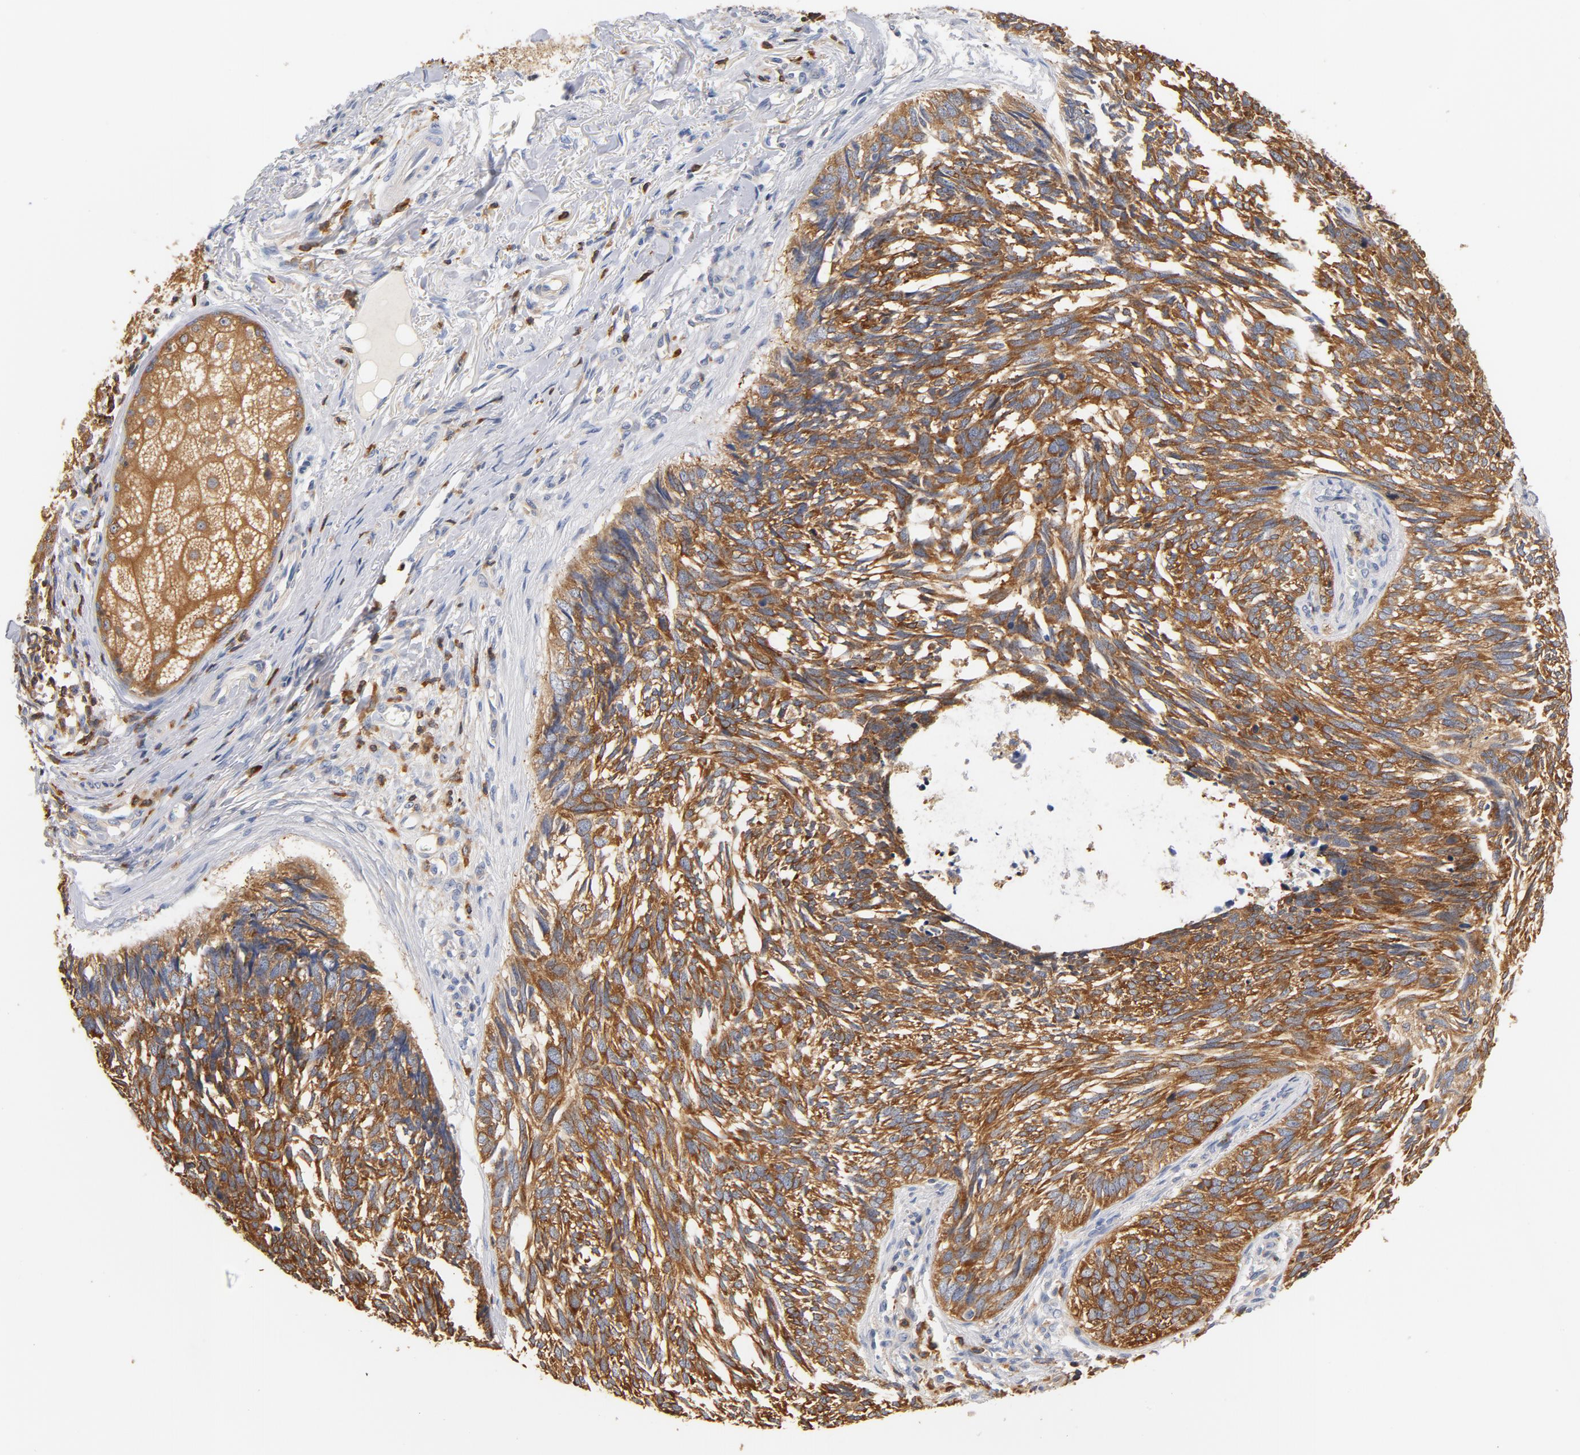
{"staining": {"intensity": "moderate", "quantity": ">75%", "location": "cytoplasmic/membranous"}, "tissue": "skin cancer", "cell_type": "Tumor cells", "image_type": "cancer", "snomed": [{"axis": "morphology", "description": "Basal cell carcinoma"}, {"axis": "topography", "description": "Skin"}], "caption": "Skin cancer (basal cell carcinoma) tissue shows moderate cytoplasmic/membranous positivity in about >75% of tumor cells", "gene": "EZR", "patient": {"sex": "male", "age": 63}}